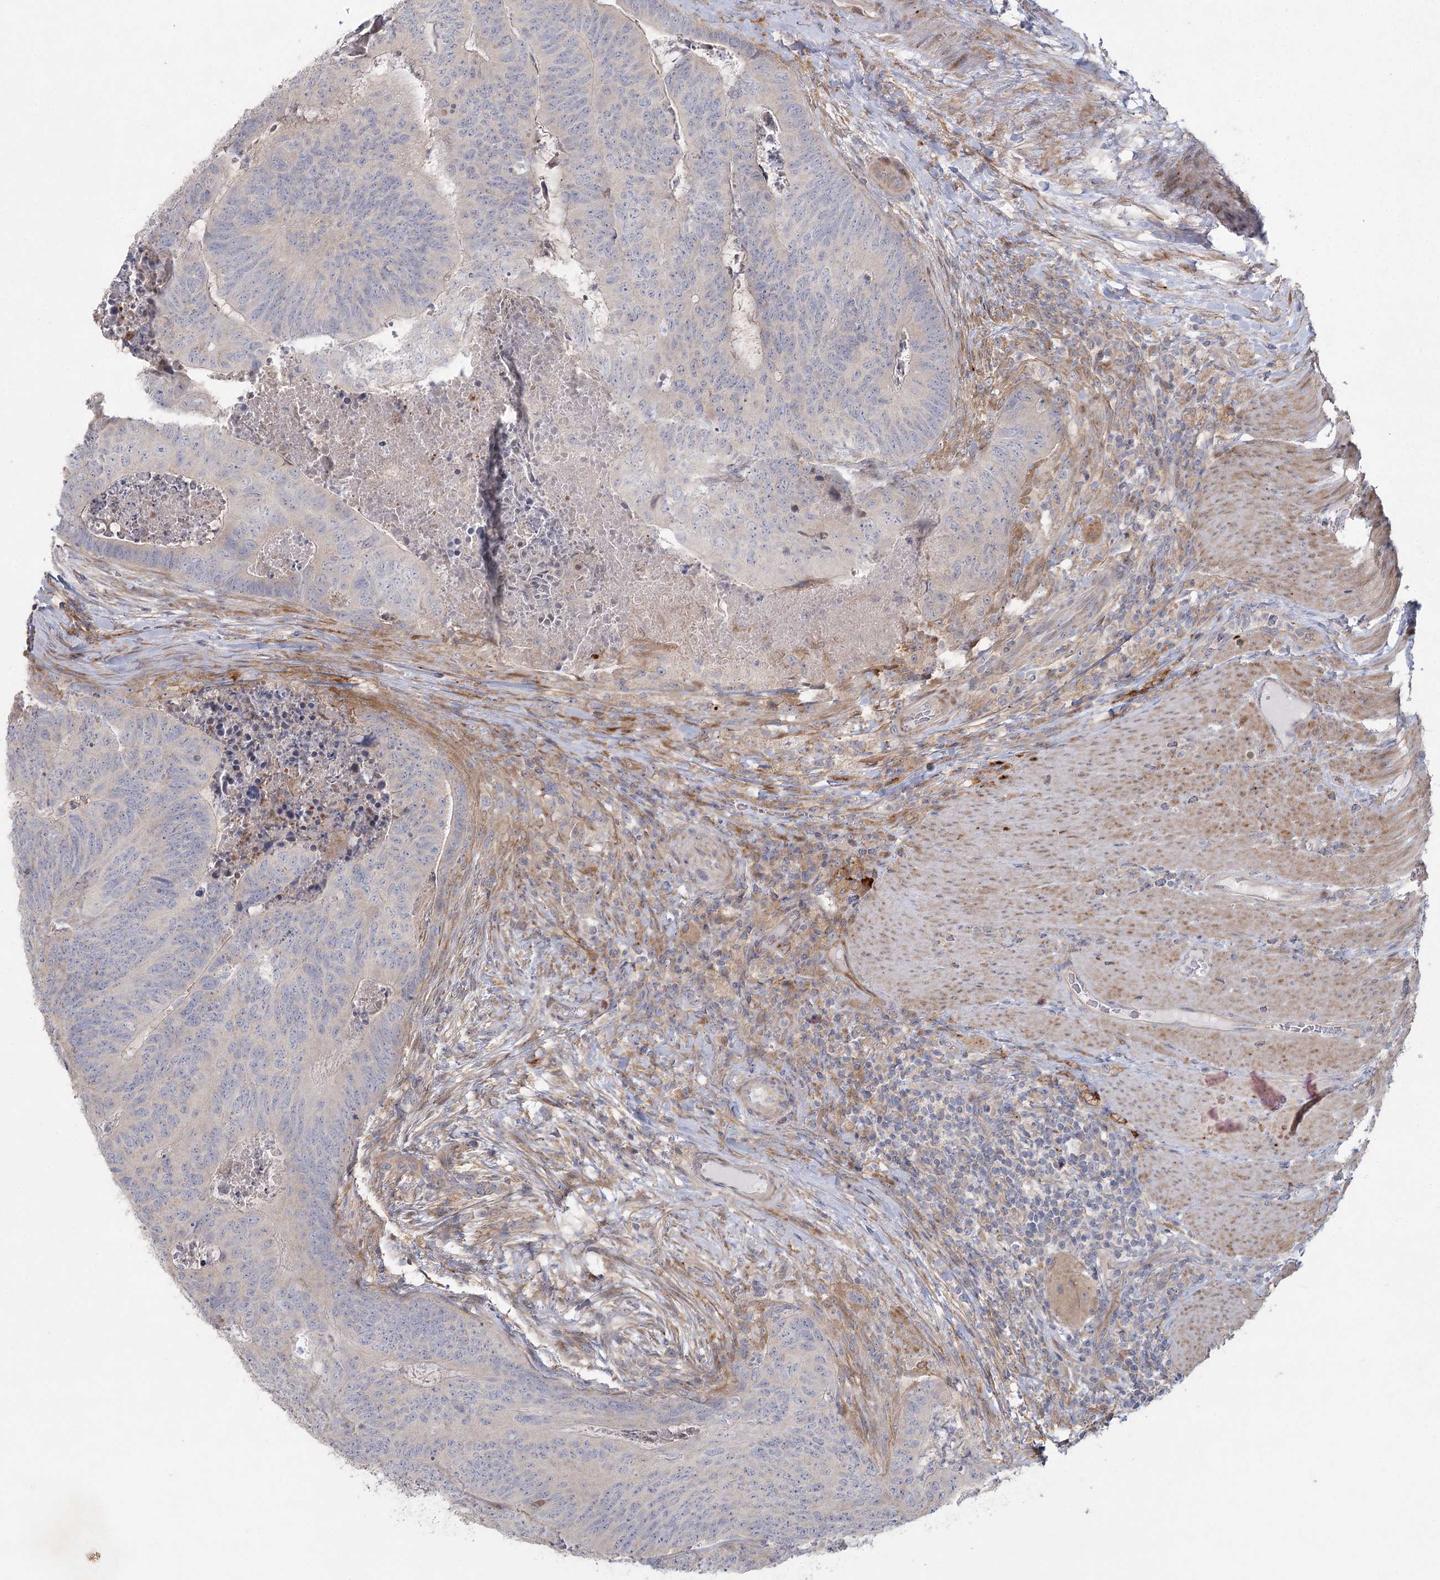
{"staining": {"intensity": "negative", "quantity": "none", "location": "none"}, "tissue": "colorectal cancer", "cell_type": "Tumor cells", "image_type": "cancer", "snomed": [{"axis": "morphology", "description": "Adenocarcinoma, NOS"}, {"axis": "topography", "description": "Colon"}], "caption": "Tumor cells show no significant protein staining in colorectal cancer. Brightfield microscopy of immunohistochemistry stained with DAB (3,3'-diaminobenzidine) (brown) and hematoxylin (blue), captured at high magnification.", "gene": "FAM110C", "patient": {"sex": "female", "age": 67}}